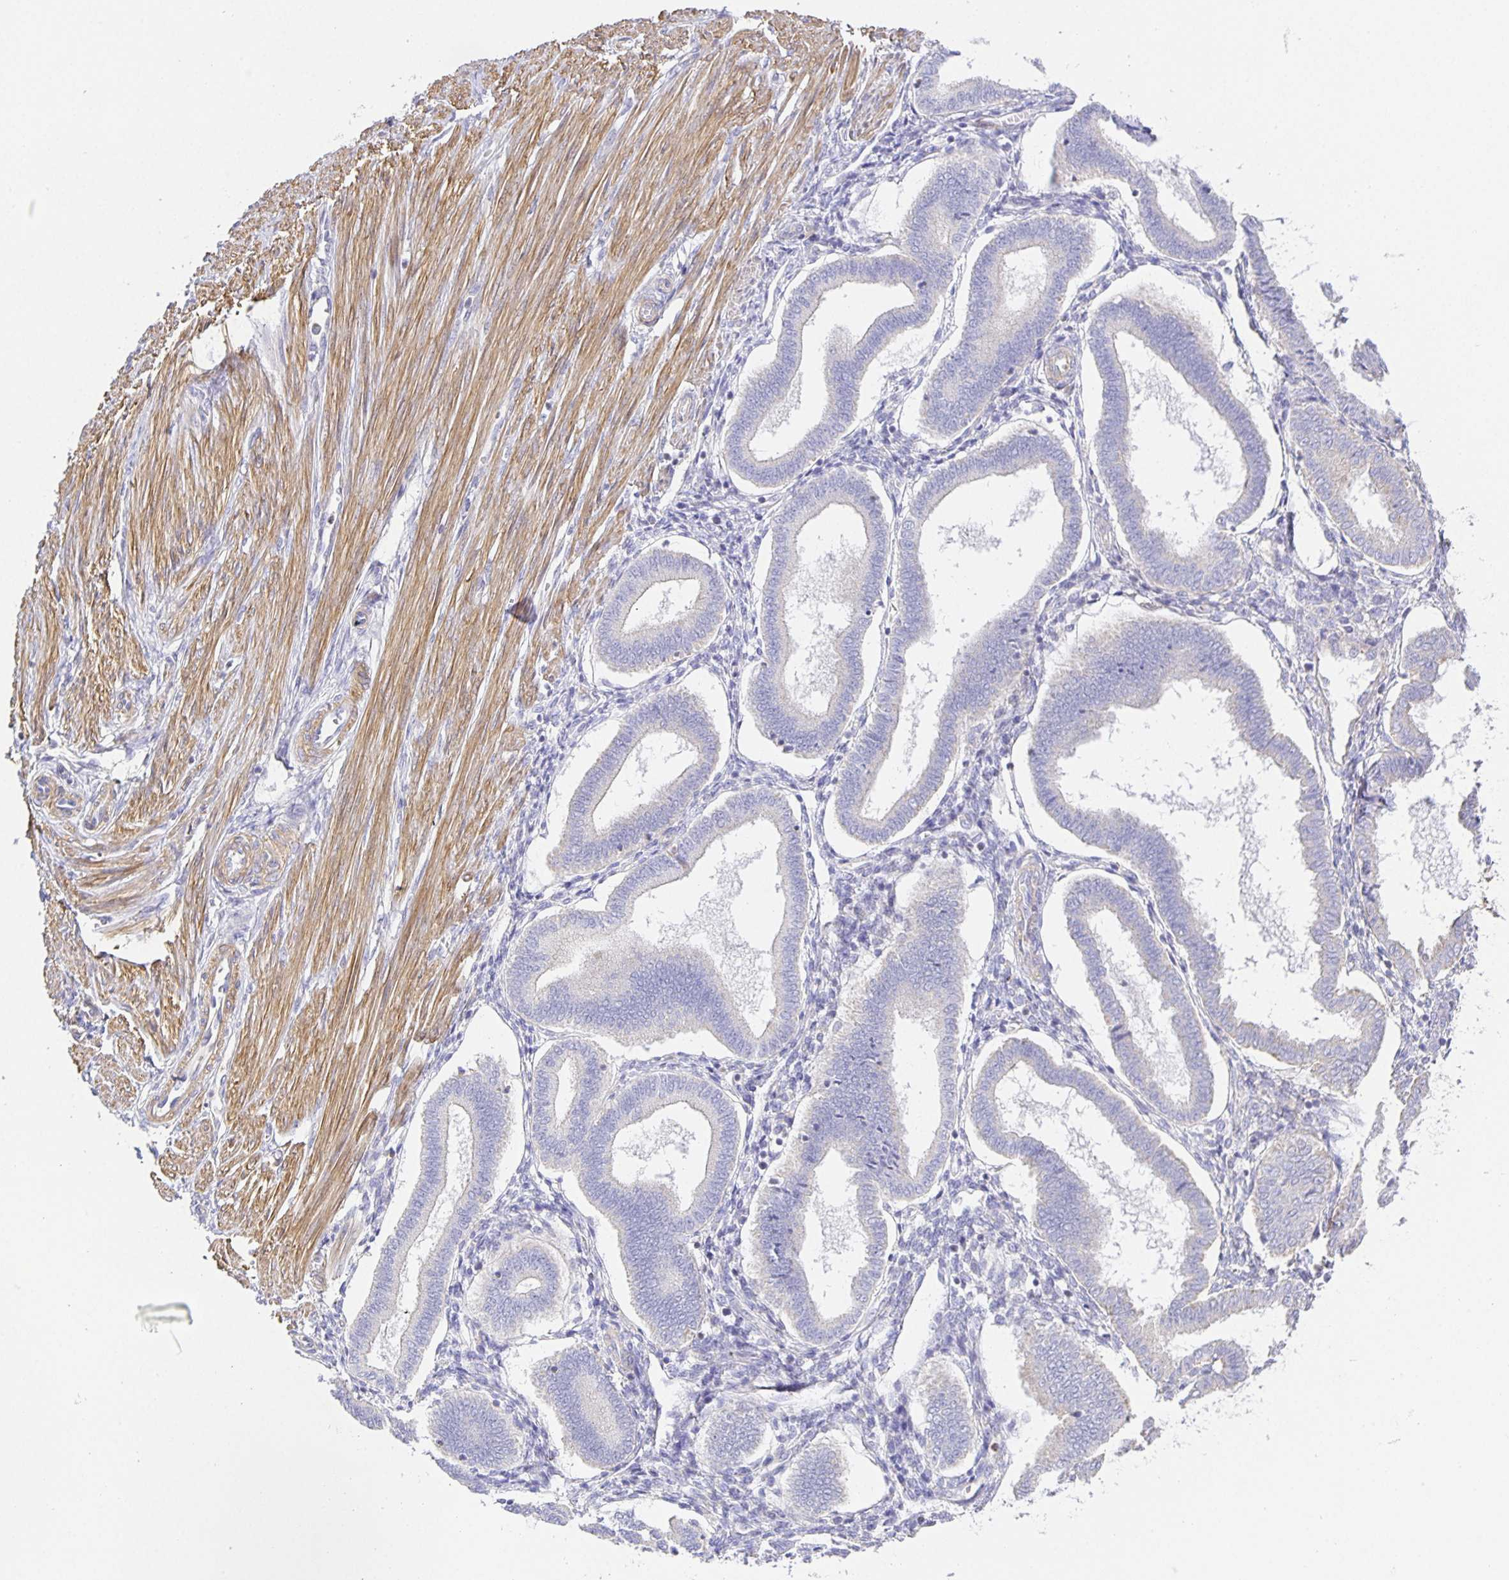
{"staining": {"intensity": "negative", "quantity": "none", "location": "none"}, "tissue": "endometrium", "cell_type": "Cells in endometrial stroma", "image_type": "normal", "snomed": [{"axis": "morphology", "description": "Normal tissue, NOS"}, {"axis": "topography", "description": "Endometrium"}], "caption": "Histopathology image shows no significant protein expression in cells in endometrial stroma of benign endometrium. The staining is performed using DAB (3,3'-diaminobenzidine) brown chromogen with nuclei counter-stained in using hematoxylin.", "gene": "FLRT3", "patient": {"sex": "female", "age": 24}}